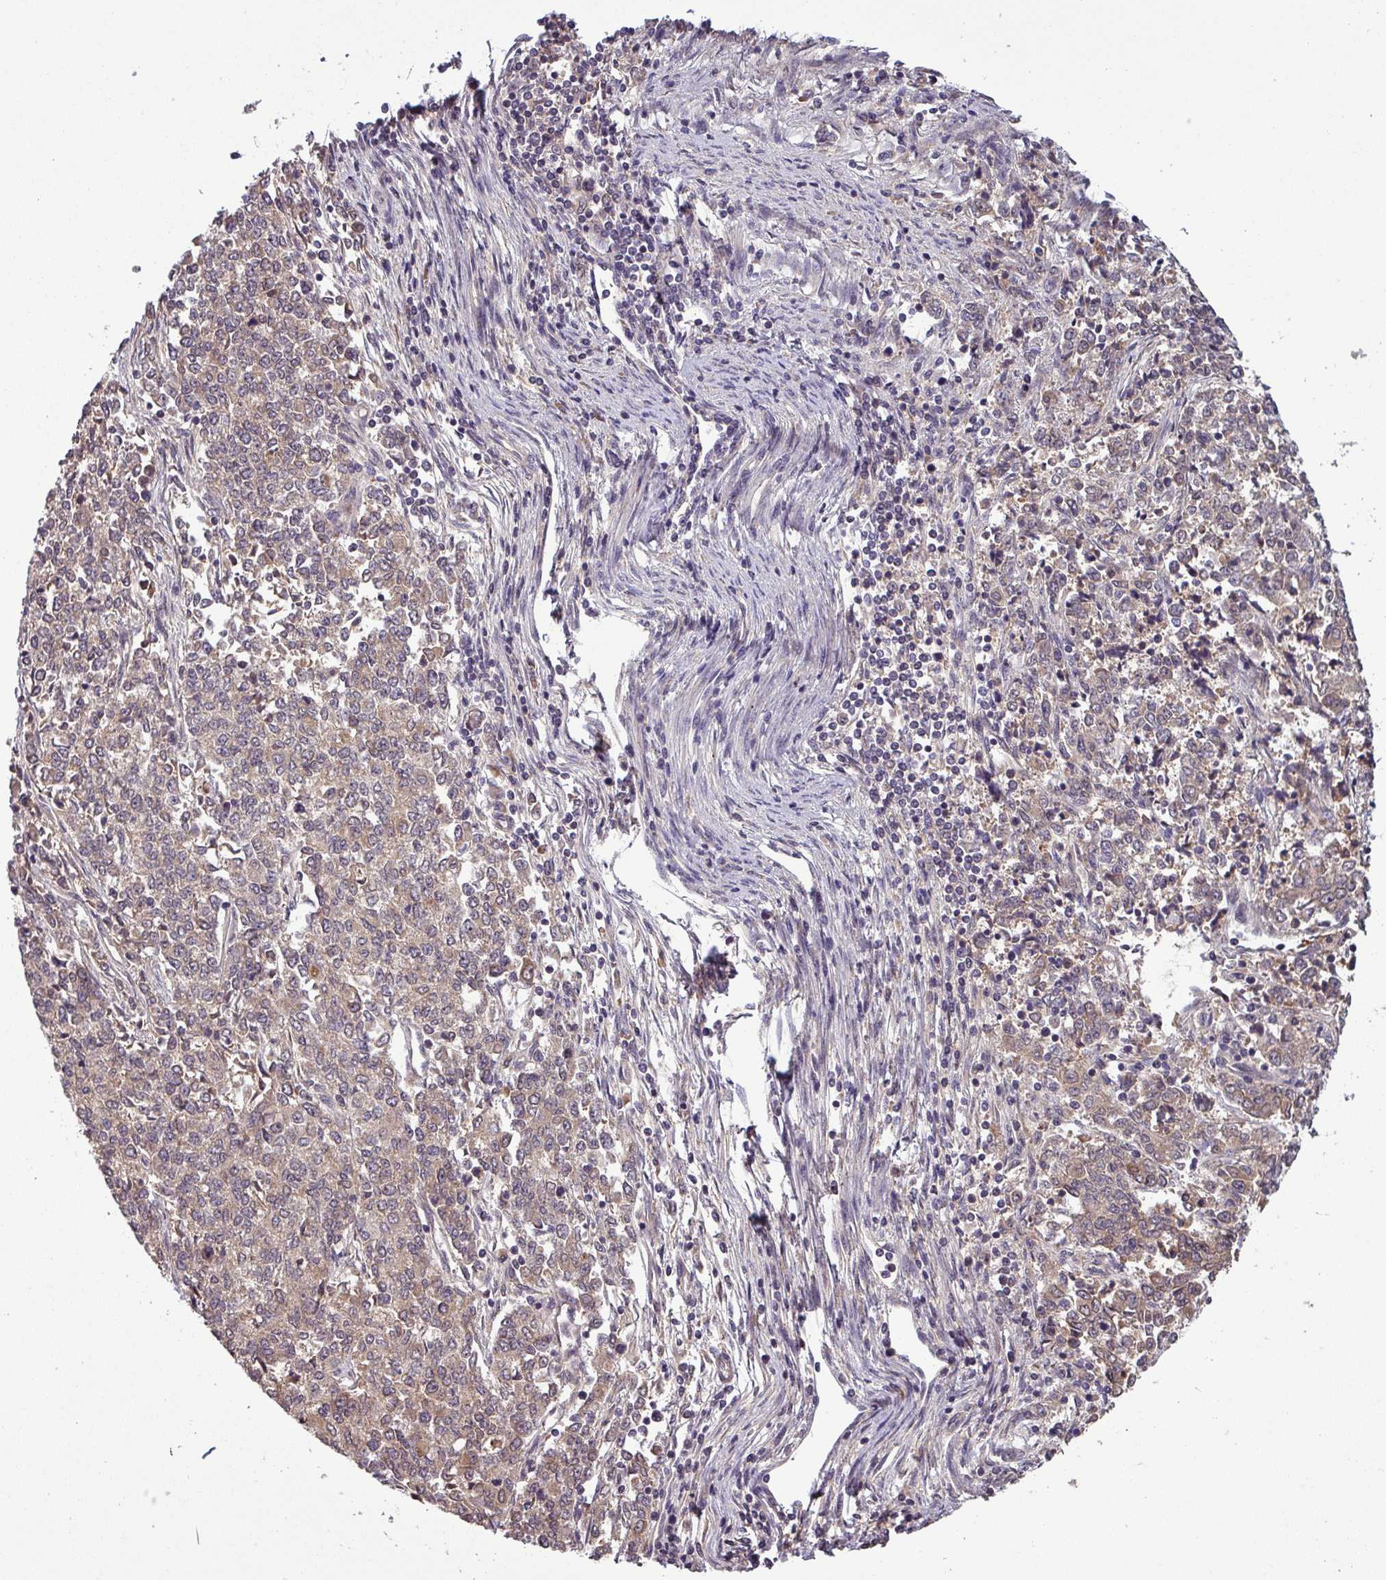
{"staining": {"intensity": "weak", "quantity": "25%-75%", "location": "cytoplasmic/membranous"}, "tissue": "endometrial cancer", "cell_type": "Tumor cells", "image_type": "cancer", "snomed": [{"axis": "morphology", "description": "Adenocarcinoma, NOS"}, {"axis": "topography", "description": "Endometrium"}], "caption": "Protein expression analysis of adenocarcinoma (endometrial) displays weak cytoplasmic/membranous positivity in approximately 25%-75% of tumor cells. (IHC, brightfield microscopy, high magnification).", "gene": "NOB1", "patient": {"sex": "female", "age": 50}}